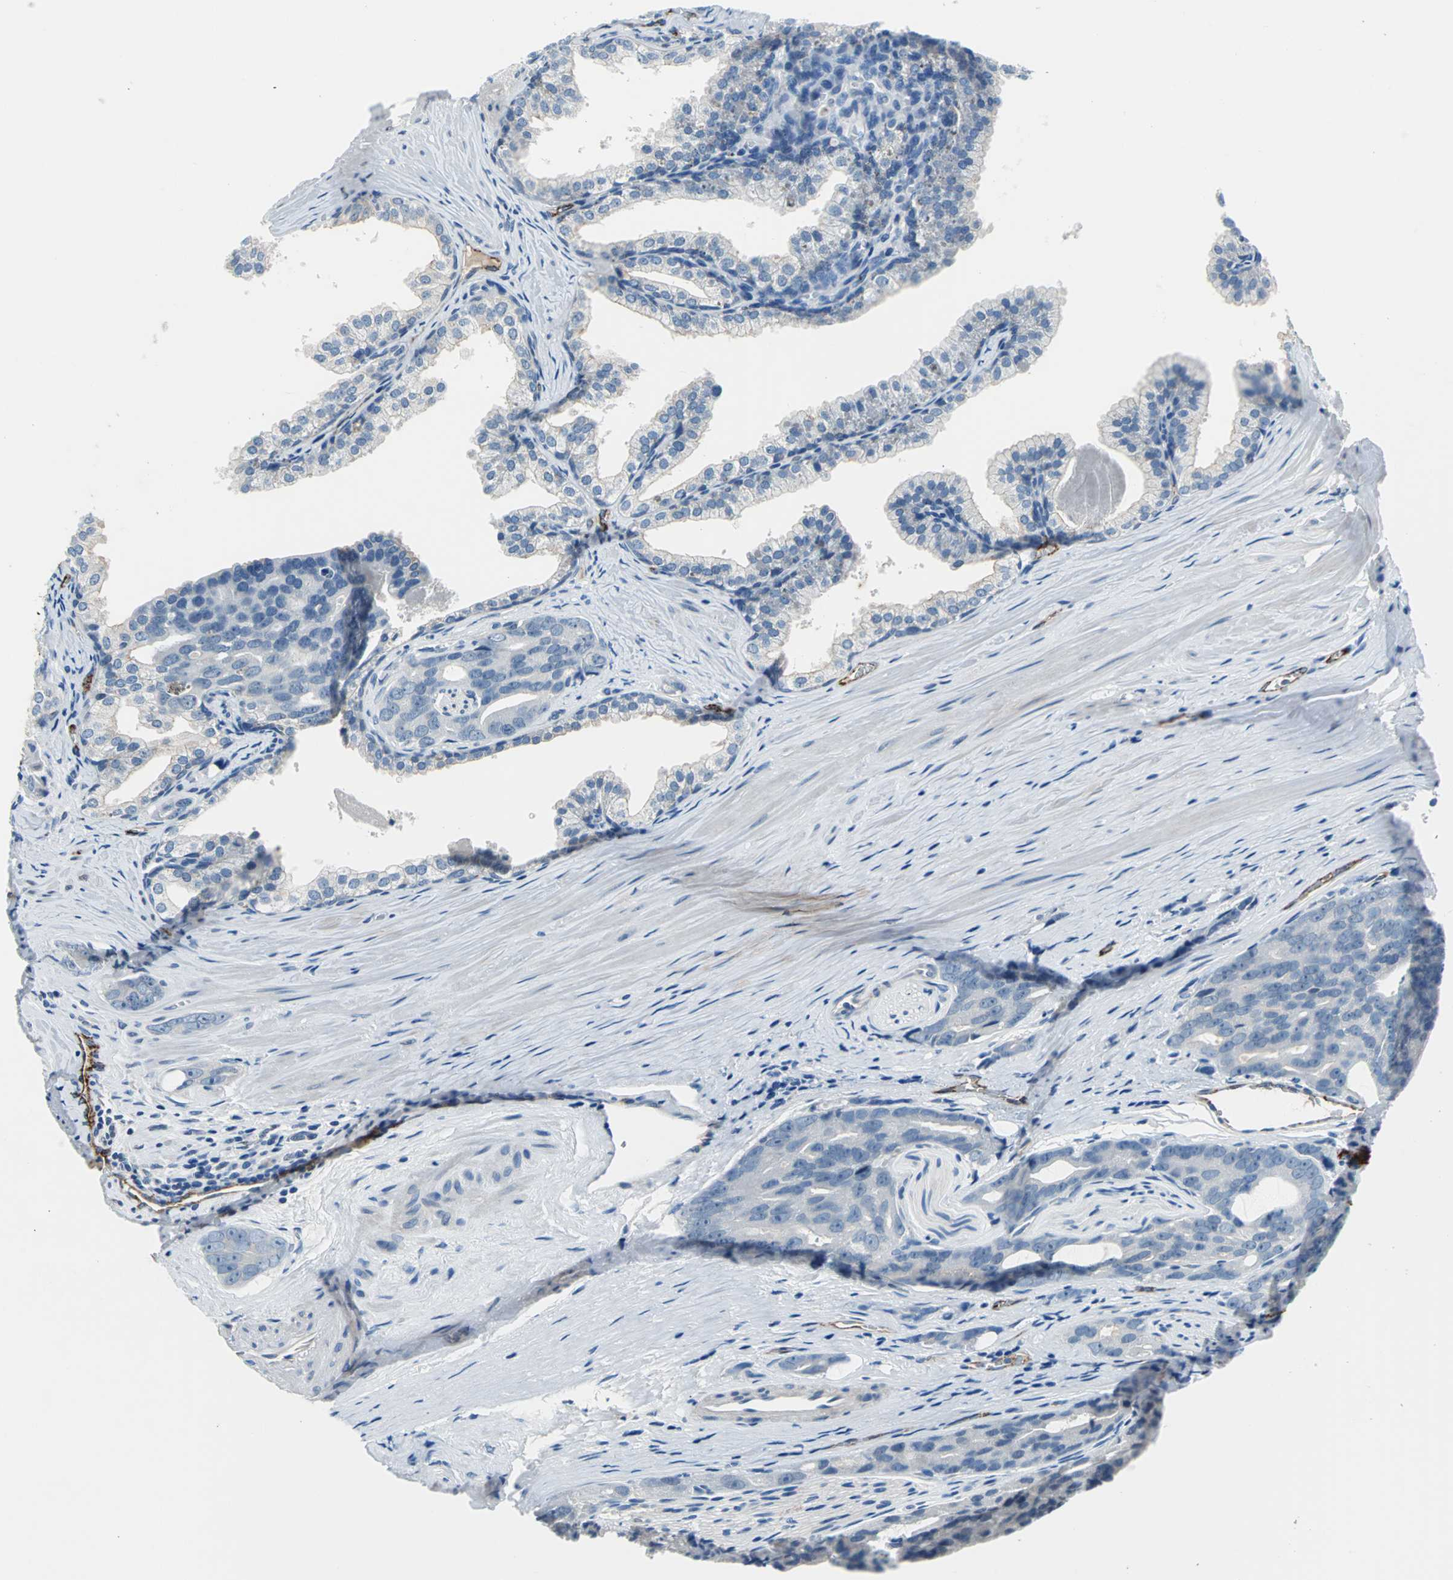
{"staining": {"intensity": "negative", "quantity": "none", "location": "none"}, "tissue": "prostate cancer", "cell_type": "Tumor cells", "image_type": "cancer", "snomed": [{"axis": "morphology", "description": "Adenocarcinoma, Medium grade"}, {"axis": "topography", "description": "Prostate"}], "caption": "Prostate cancer stained for a protein using IHC reveals no positivity tumor cells.", "gene": "SELP", "patient": {"sex": "male", "age": 53}}